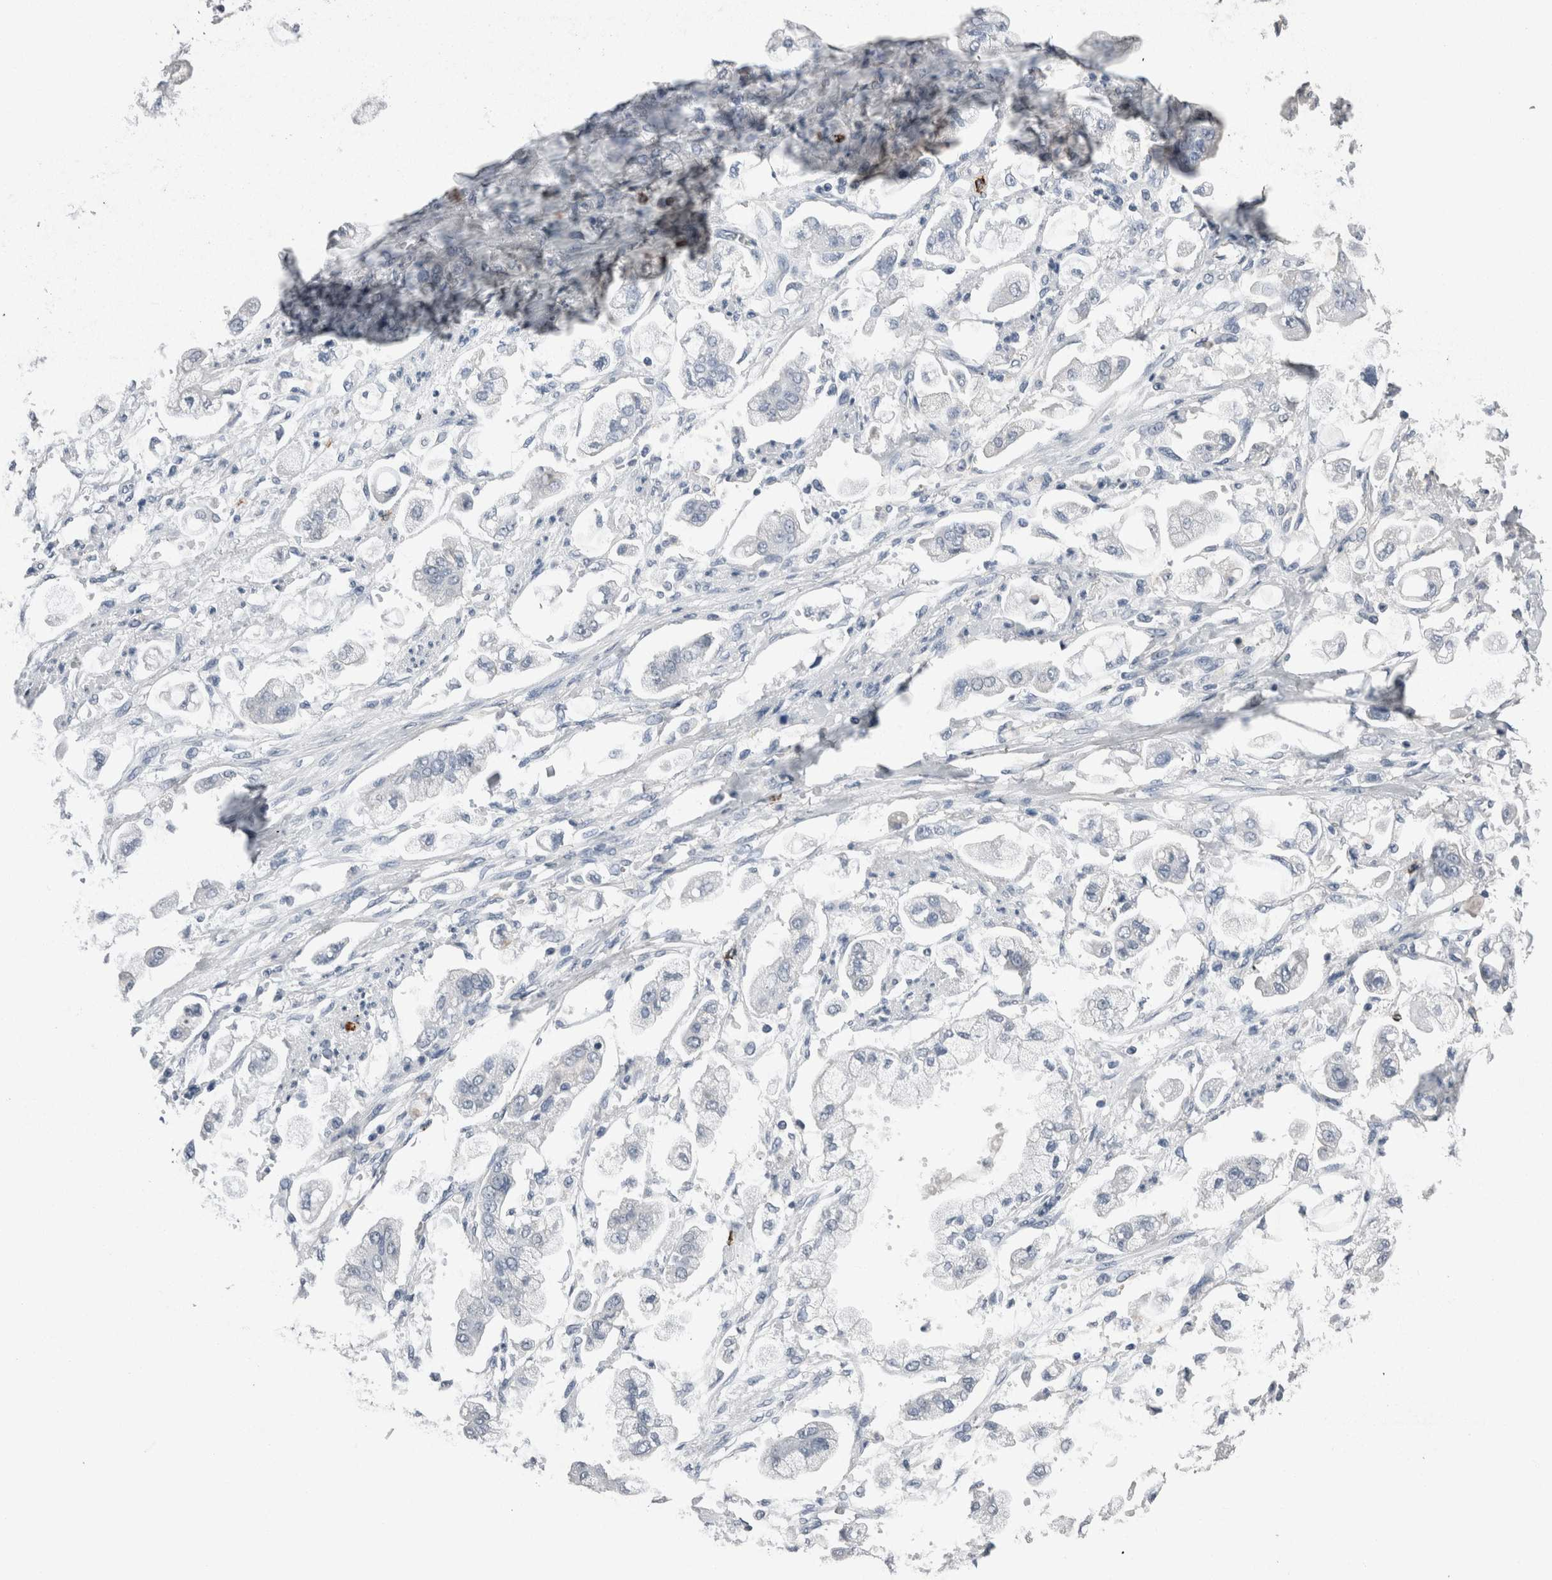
{"staining": {"intensity": "negative", "quantity": "none", "location": "none"}, "tissue": "stomach cancer", "cell_type": "Tumor cells", "image_type": "cancer", "snomed": [{"axis": "morphology", "description": "Adenocarcinoma, NOS"}, {"axis": "topography", "description": "Stomach"}], "caption": "Histopathology image shows no significant protein positivity in tumor cells of stomach adenocarcinoma. Nuclei are stained in blue.", "gene": "CRNN", "patient": {"sex": "male", "age": 62}}